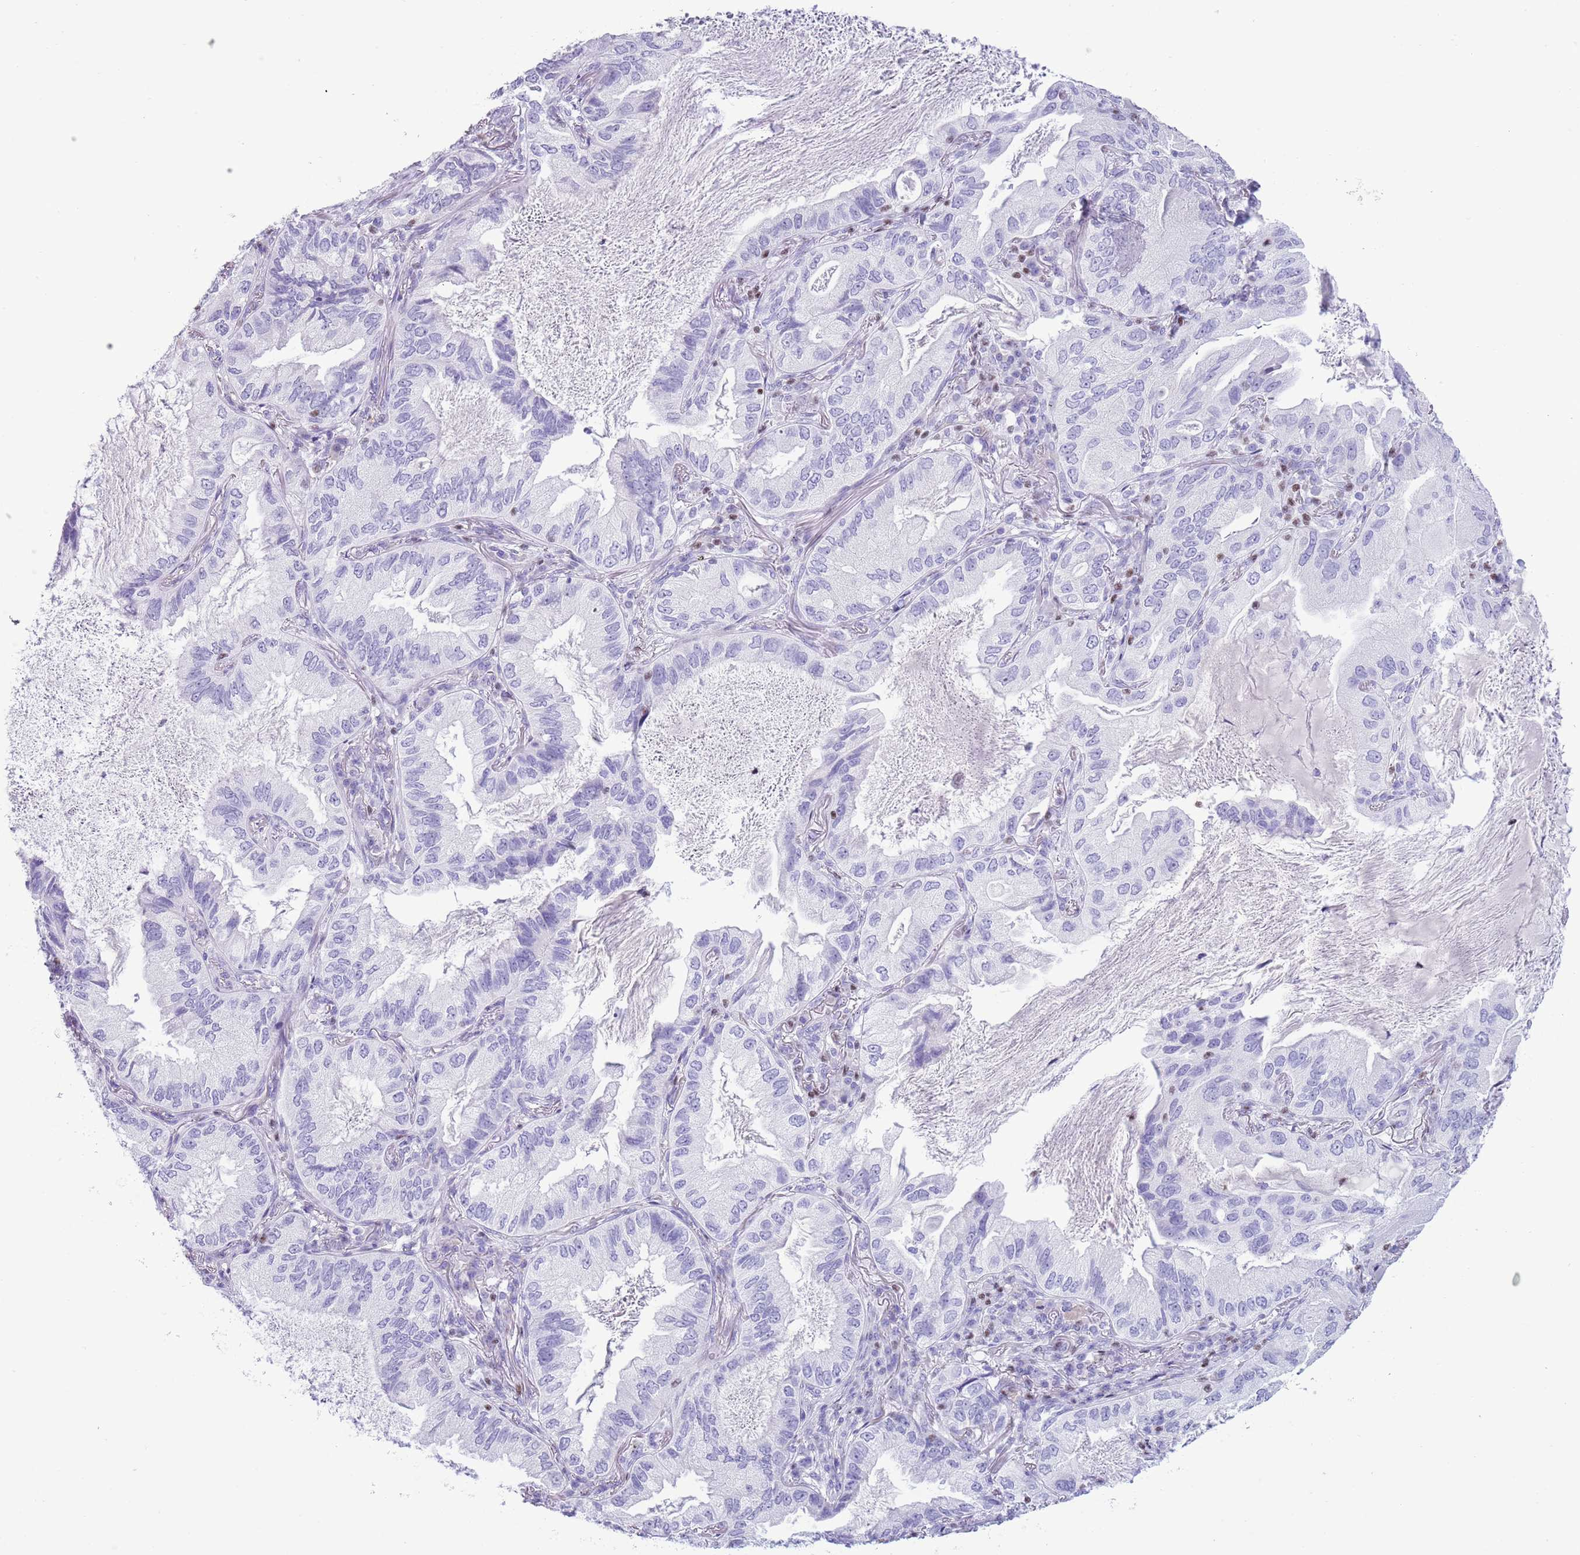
{"staining": {"intensity": "negative", "quantity": "none", "location": "none"}, "tissue": "lung cancer", "cell_type": "Tumor cells", "image_type": "cancer", "snomed": [{"axis": "morphology", "description": "Adenocarcinoma, NOS"}, {"axis": "topography", "description": "Lung"}], "caption": "Immunohistochemical staining of human lung adenocarcinoma displays no significant staining in tumor cells.", "gene": "BCL11B", "patient": {"sex": "female", "age": 69}}